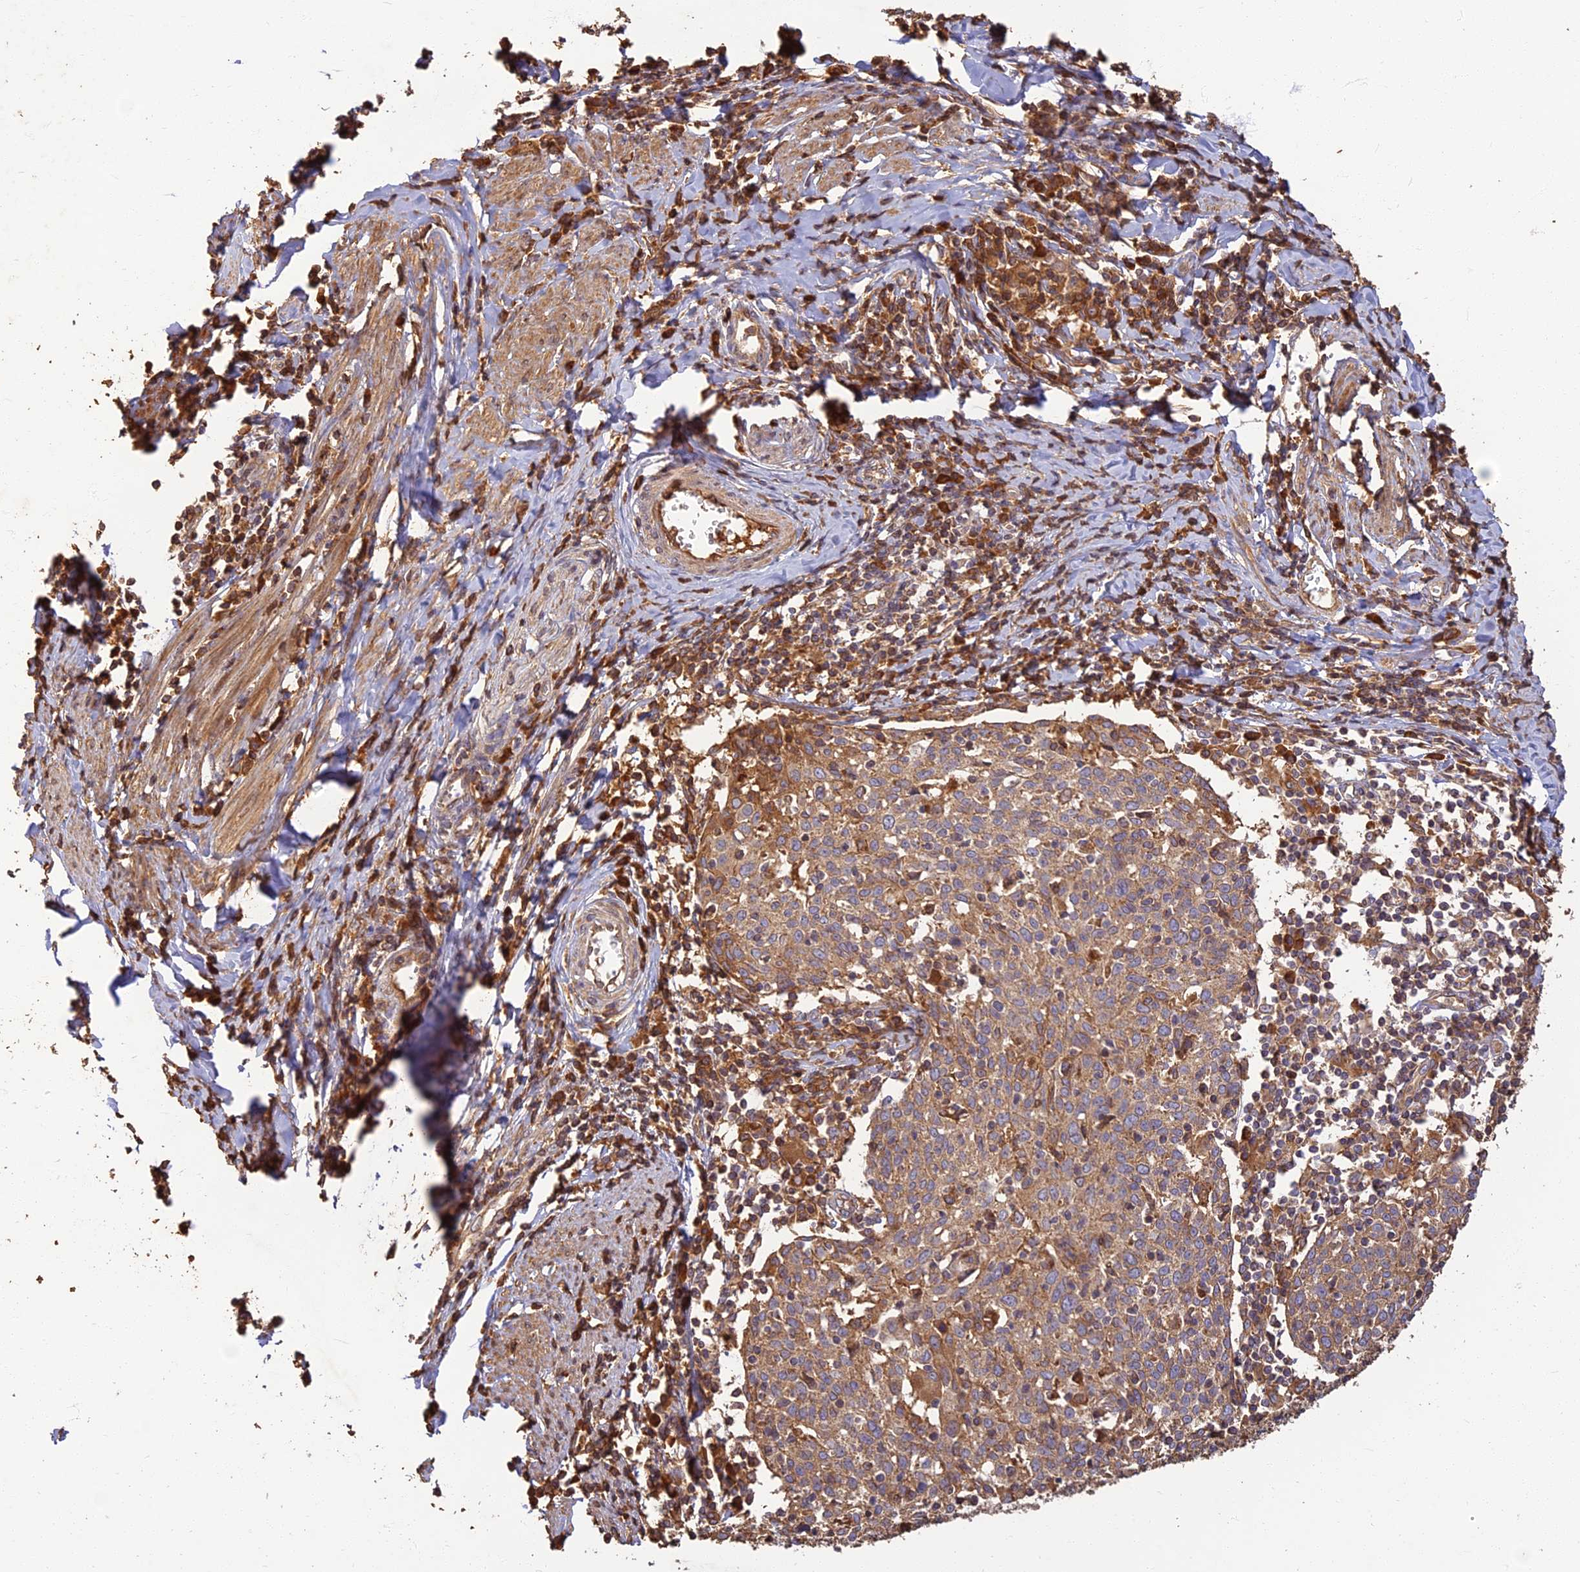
{"staining": {"intensity": "weak", "quantity": ">75%", "location": "cytoplasmic/membranous"}, "tissue": "cervical cancer", "cell_type": "Tumor cells", "image_type": "cancer", "snomed": [{"axis": "morphology", "description": "Squamous cell carcinoma, NOS"}, {"axis": "topography", "description": "Cervix"}], "caption": "IHC (DAB (3,3'-diaminobenzidine)) staining of cervical cancer (squamous cell carcinoma) displays weak cytoplasmic/membranous protein positivity in approximately >75% of tumor cells.", "gene": "CORO1C", "patient": {"sex": "female", "age": 52}}